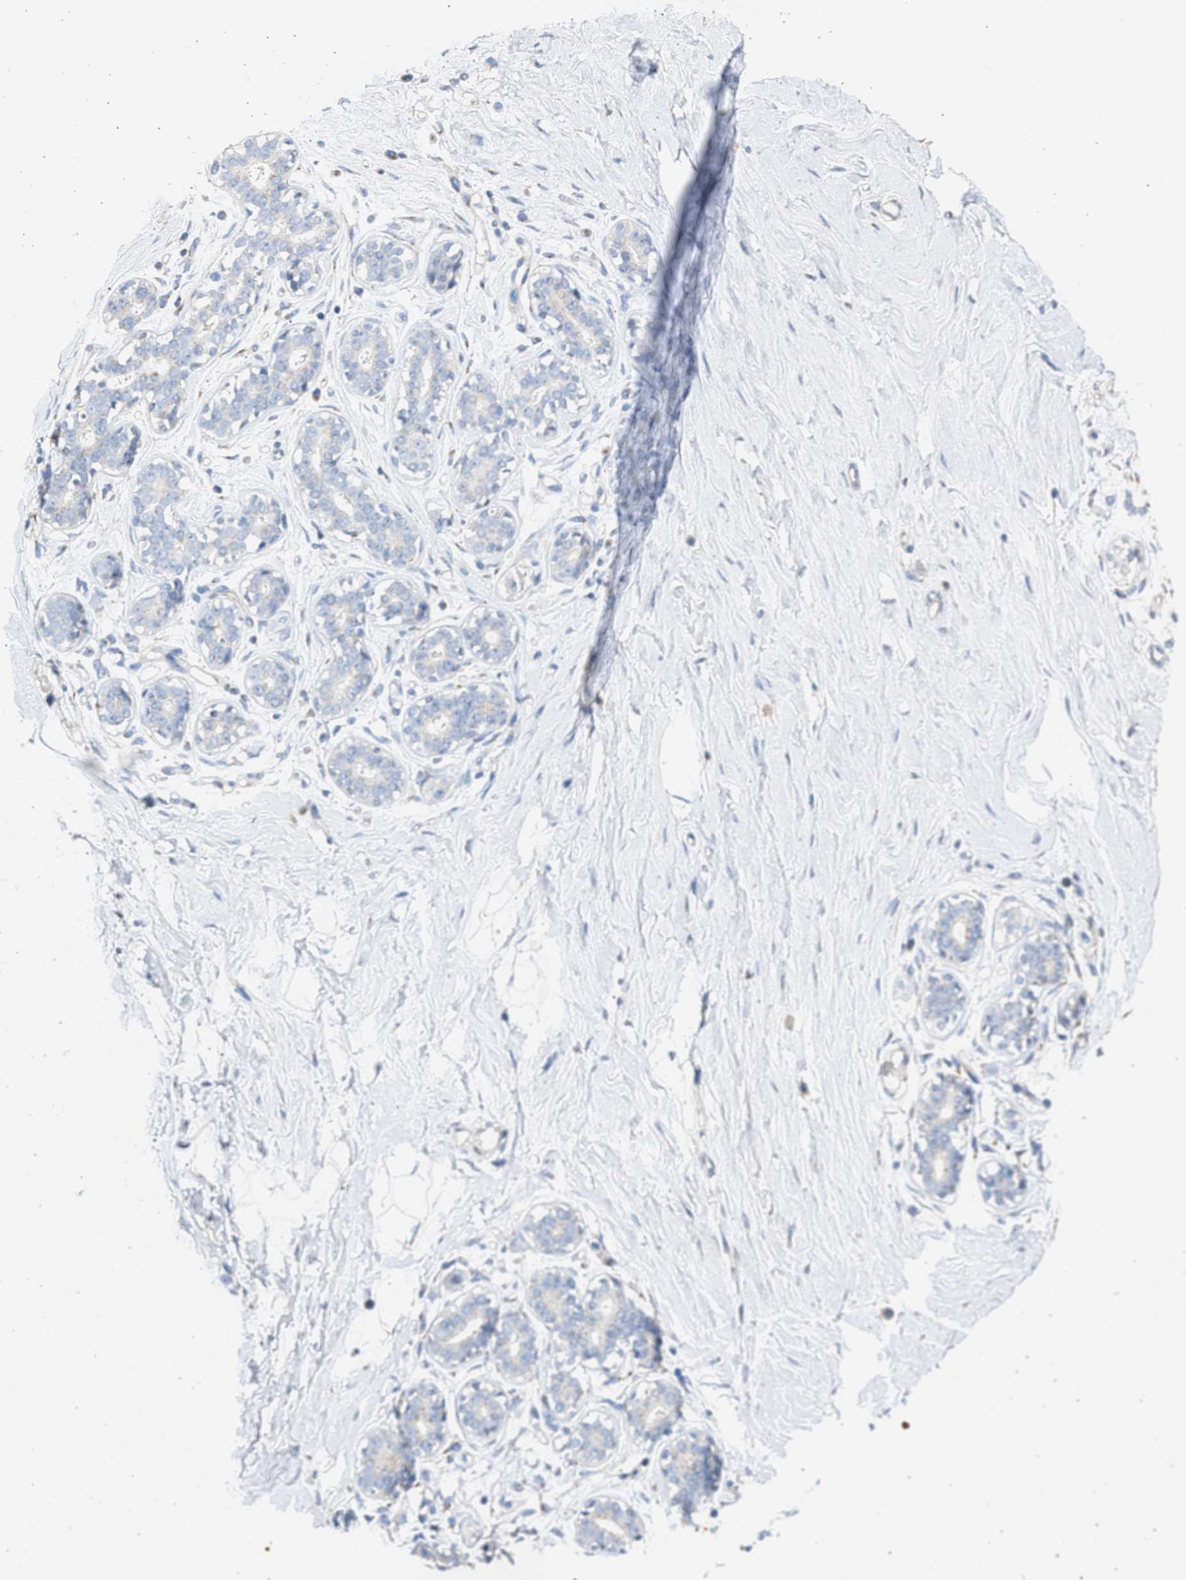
{"staining": {"intensity": "negative", "quantity": "none", "location": "none"}, "tissue": "breast", "cell_type": "Adipocytes", "image_type": "normal", "snomed": [{"axis": "morphology", "description": "Normal tissue, NOS"}, {"axis": "topography", "description": "Breast"}], "caption": "Adipocytes are negative for brown protein staining in benign breast. Nuclei are stained in blue.", "gene": "IPO8", "patient": {"sex": "female", "age": 23}}